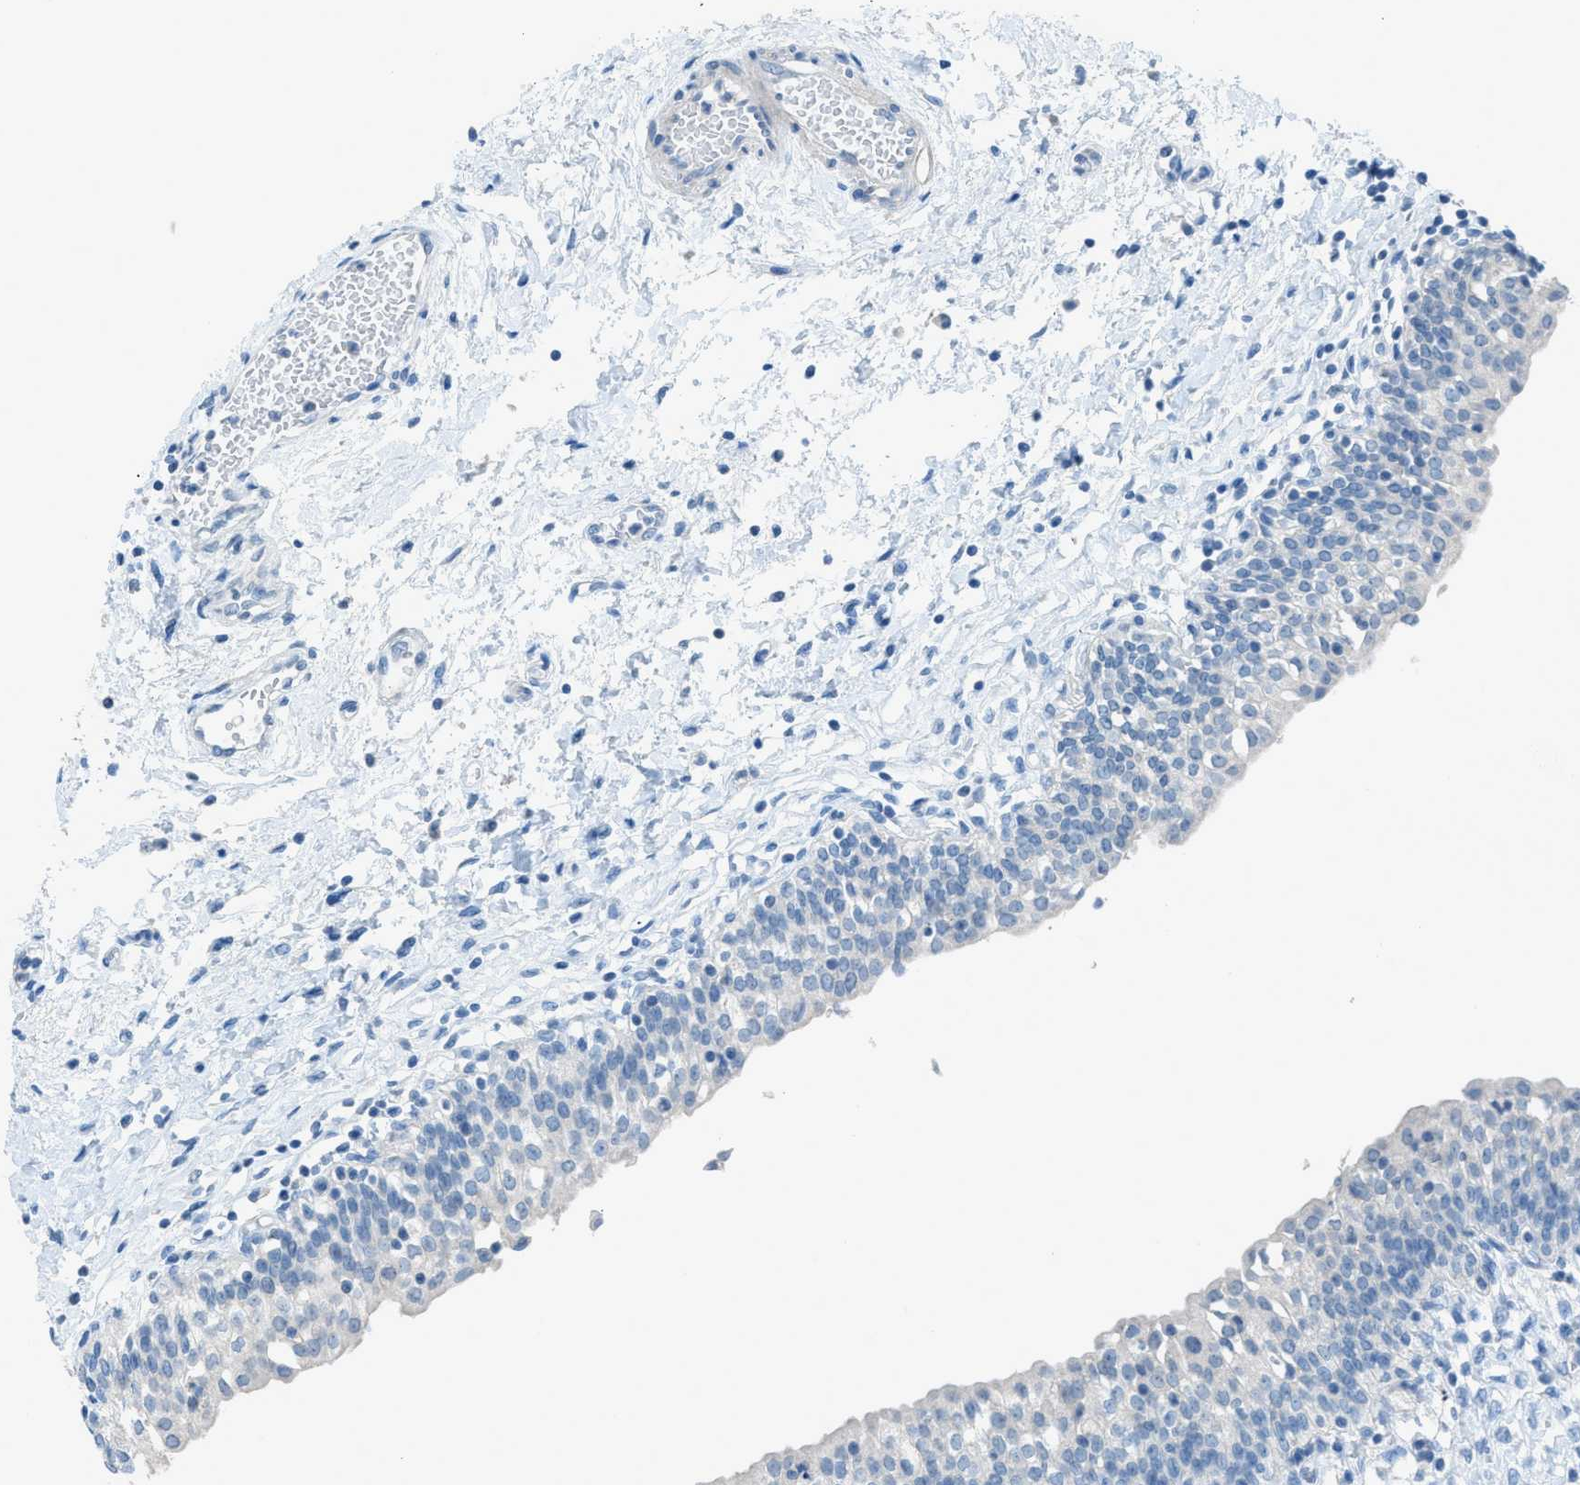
{"staining": {"intensity": "negative", "quantity": "none", "location": "none"}, "tissue": "urinary bladder", "cell_type": "Urothelial cells", "image_type": "normal", "snomed": [{"axis": "morphology", "description": "Normal tissue, NOS"}, {"axis": "topography", "description": "Urinary bladder"}], "caption": "Urothelial cells are negative for protein expression in benign human urinary bladder. Nuclei are stained in blue.", "gene": "ACAN", "patient": {"sex": "male", "age": 55}}